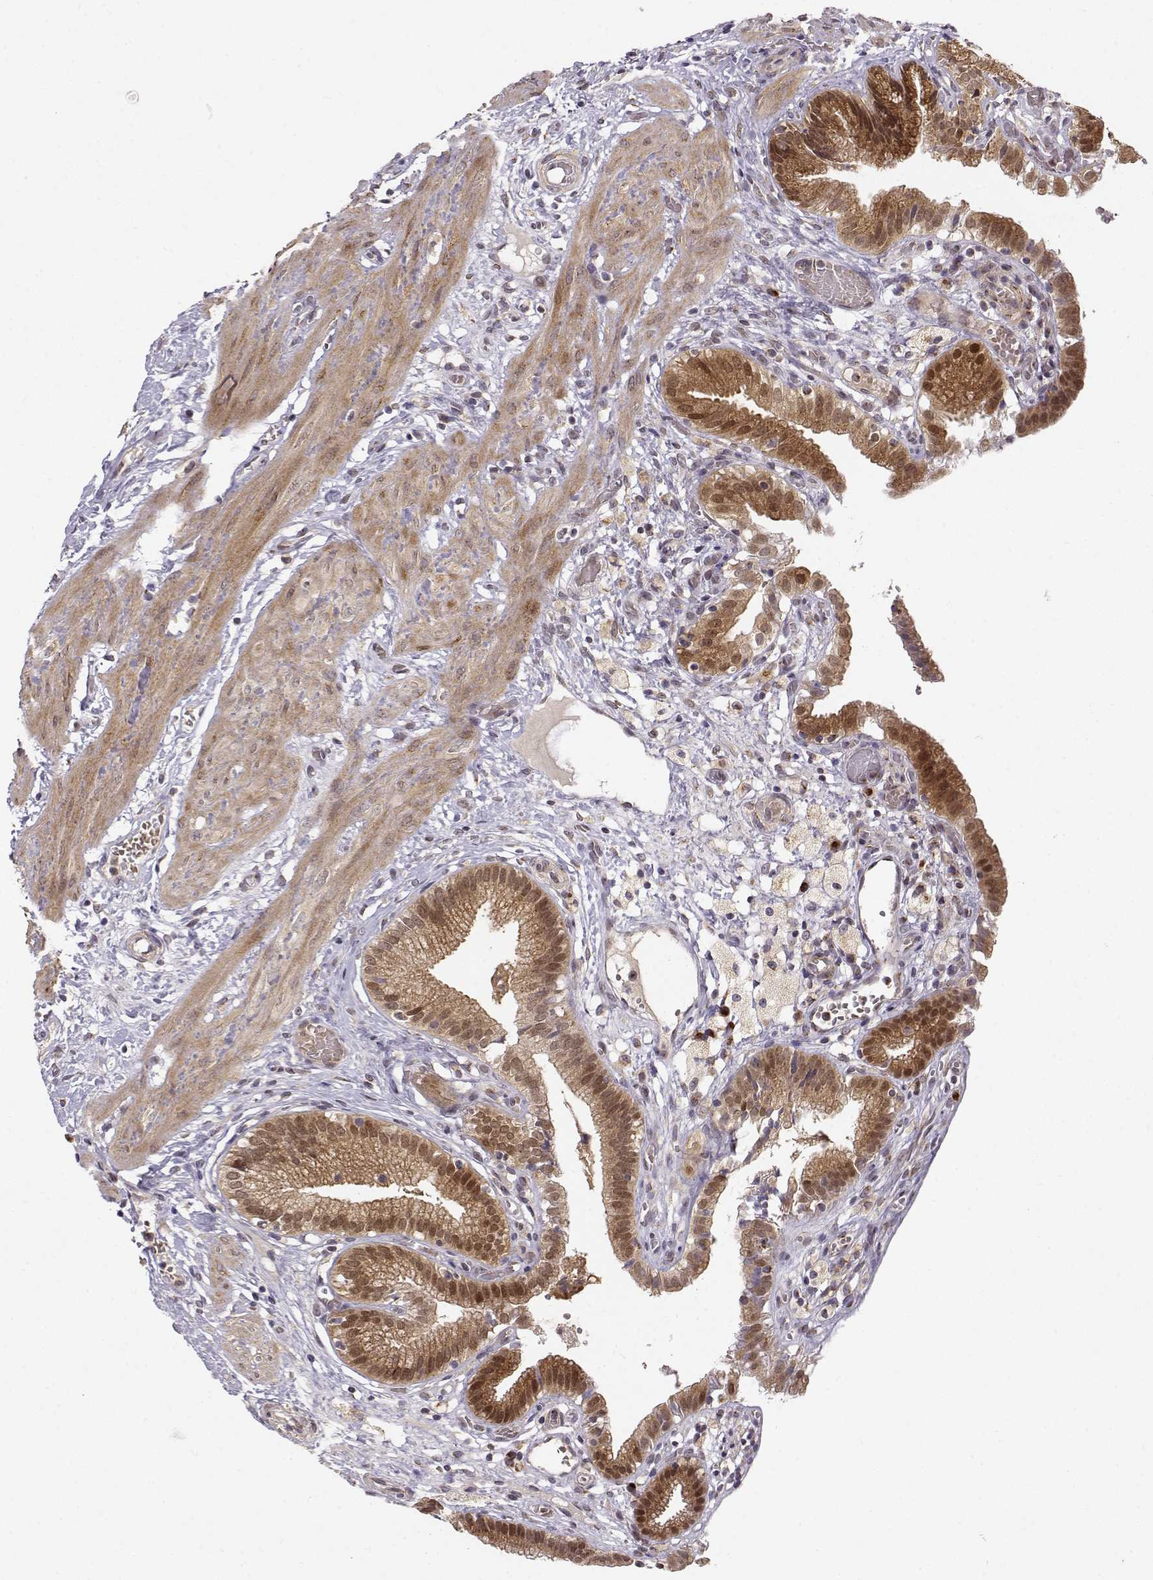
{"staining": {"intensity": "moderate", "quantity": ">75%", "location": "cytoplasmic/membranous,nuclear"}, "tissue": "gallbladder", "cell_type": "Glandular cells", "image_type": "normal", "snomed": [{"axis": "morphology", "description": "Normal tissue, NOS"}, {"axis": "topography", "description": "Gallbladder"}], "caption": "A medium amount of moderate cytoplasmic/membranous,nuclear positivity is identified in approximately >75% of glandular cells in normal gallbladder.", "gene": "ERGIC2", "patient": {"sex": "female", "age": 24}}